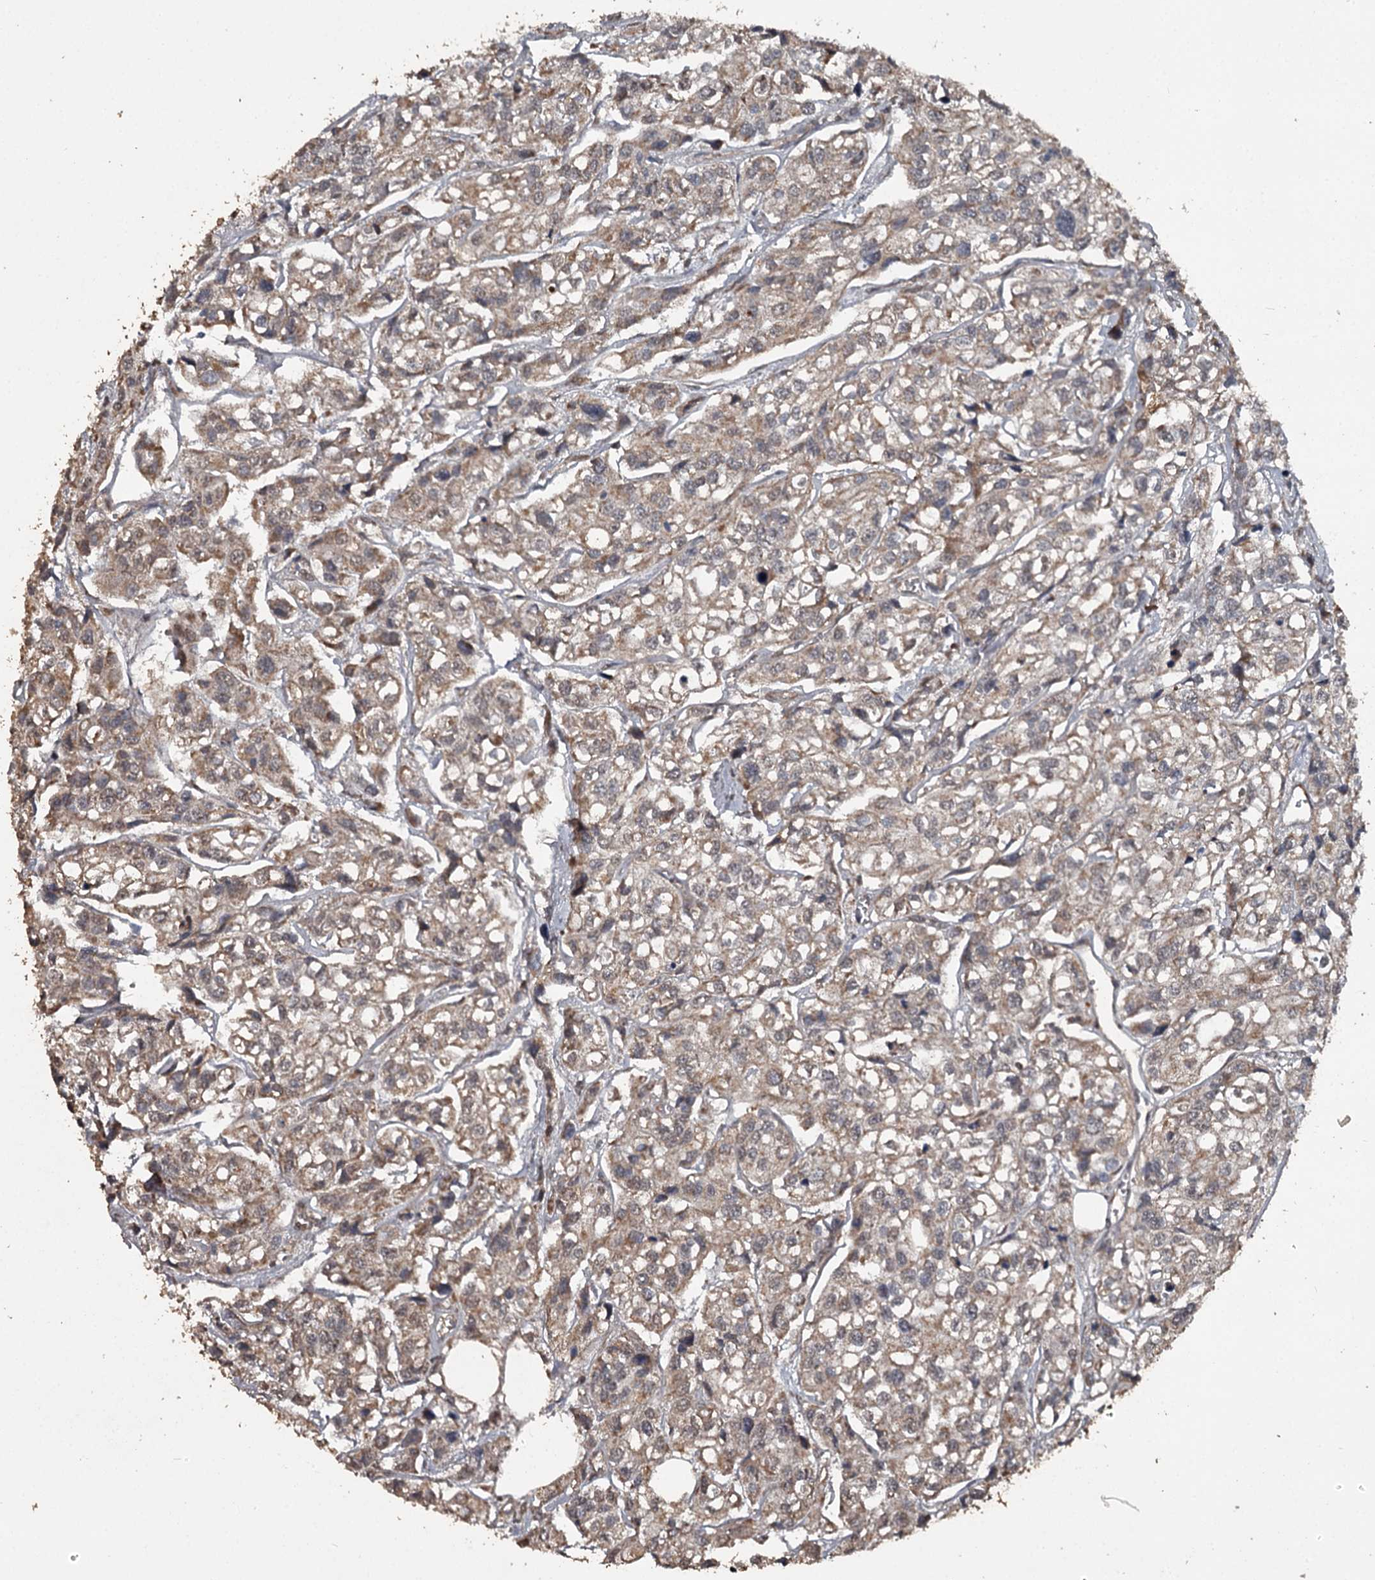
{"staining": {"intensity": "moderate", "quantity": ">75%", "location": "cytoplasmic/membranous"}, "tissue": "urothelial cancer", "cell_type": "Tumor cells", "image_type": "cancer", "snomed": [{"axis": "morphology", "description": "Urothelial carcinoma, High grade"}, {"axis": "topography", "description": "Urinary bladder"}], "caption": "Protein staining shows moderate cytoplasmic/membranous expression in approximately >75% of tumor cells in high-grade urothelial carcinoma.", "gene": "WIPI1", "patient": {"sex": "male", "age": 67}}